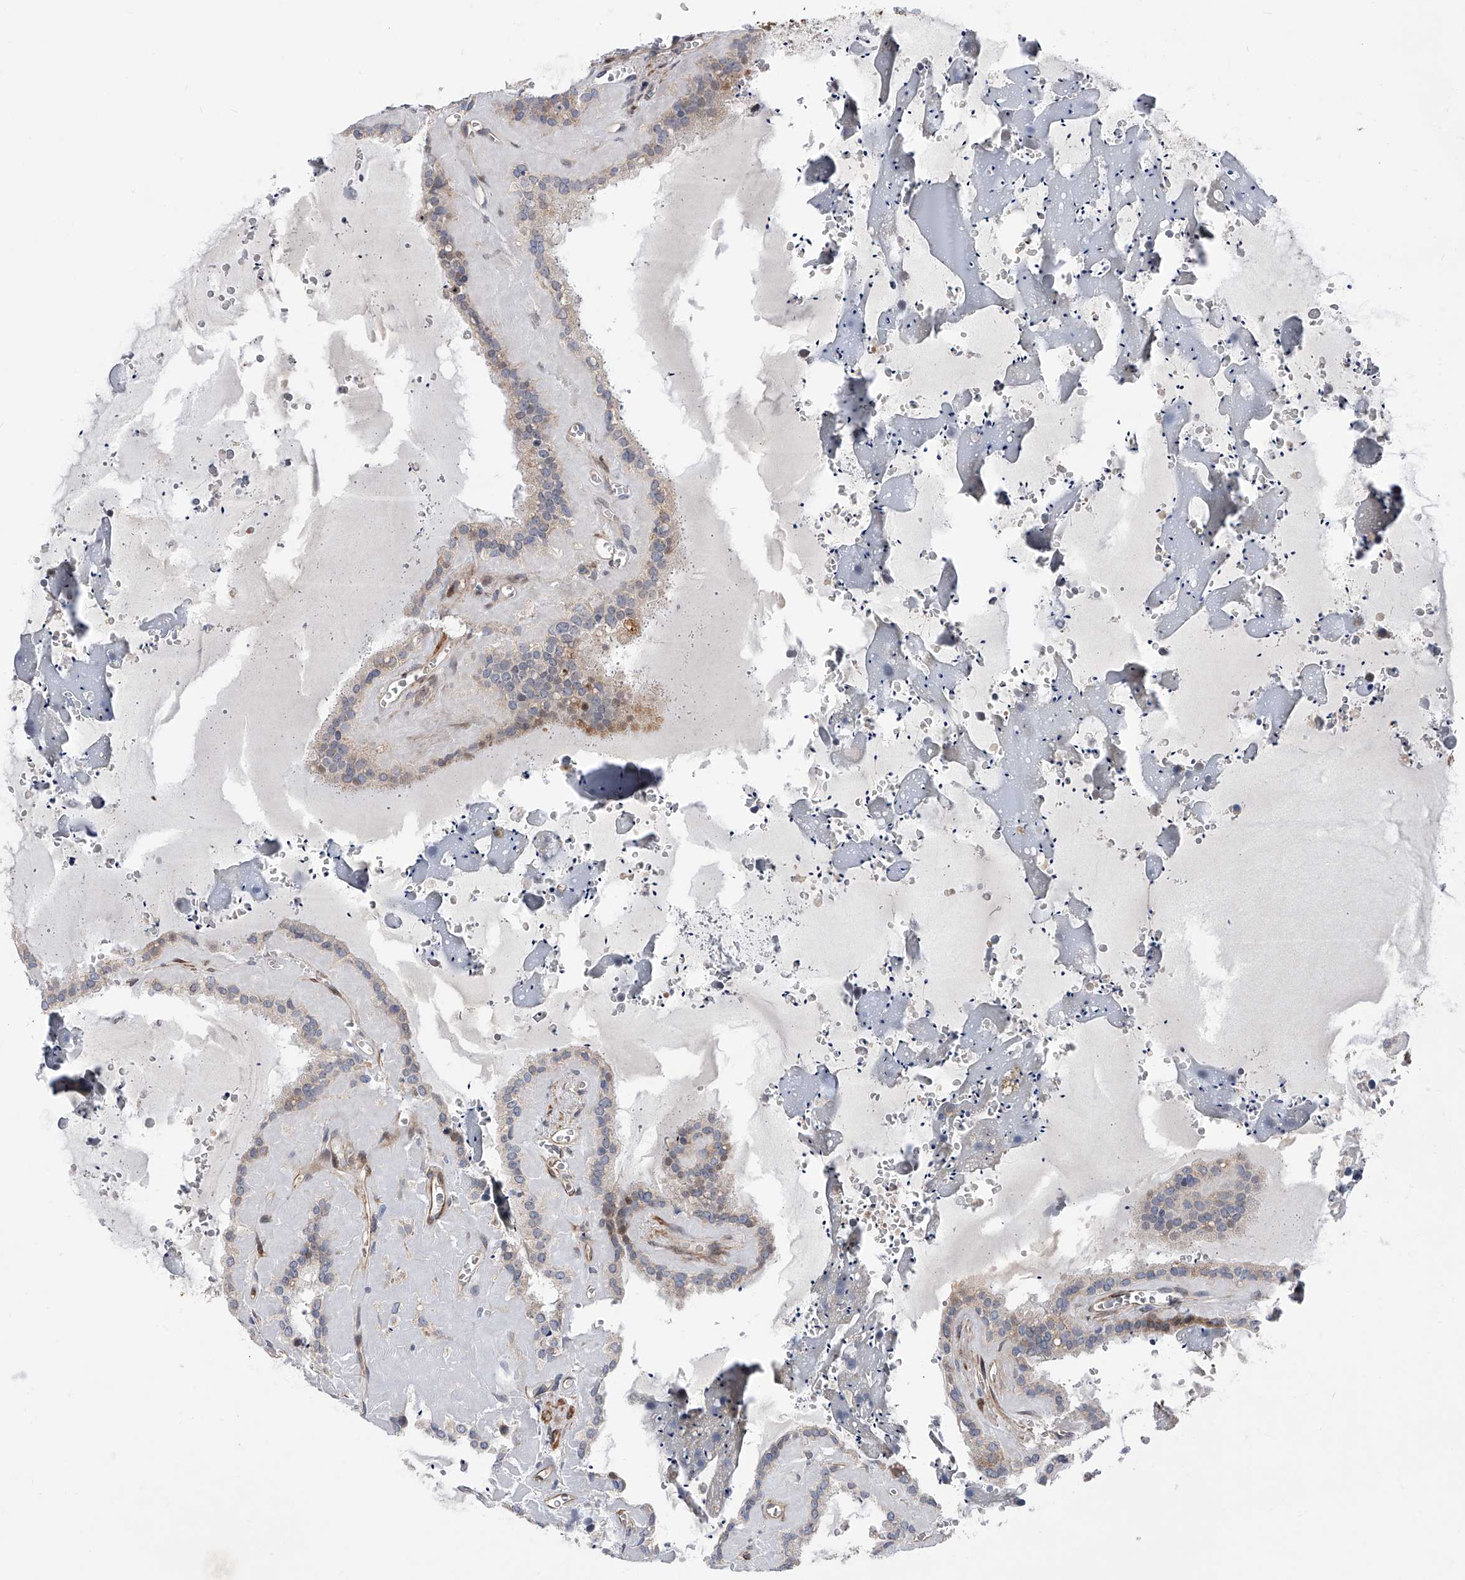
{"staining": {"intensity": "weak", "quantity": "25%-75%", "location": "cytoplasmic/membranous"}, "tissue": "seminal vesicle", "cell_type": "Glandular cells", "image_type": "normal", "snomed": [{"axis": "morphology", "description": "Normal tissue, NOS"}, {"axis": "topography", "description": "Prostate"}, {"axis": "topography", "description": "Seminal veicle"}], "caption": "Weak cytoplasmic/membranous protein staining is present in approximately 25%-75% of glandular cells in seminal vesicle. (DAB IHC, brown staining for protein, blue staining for nuclei).", "gene": "PDSS2", "patient": {"sex": "male", "age": 59}}